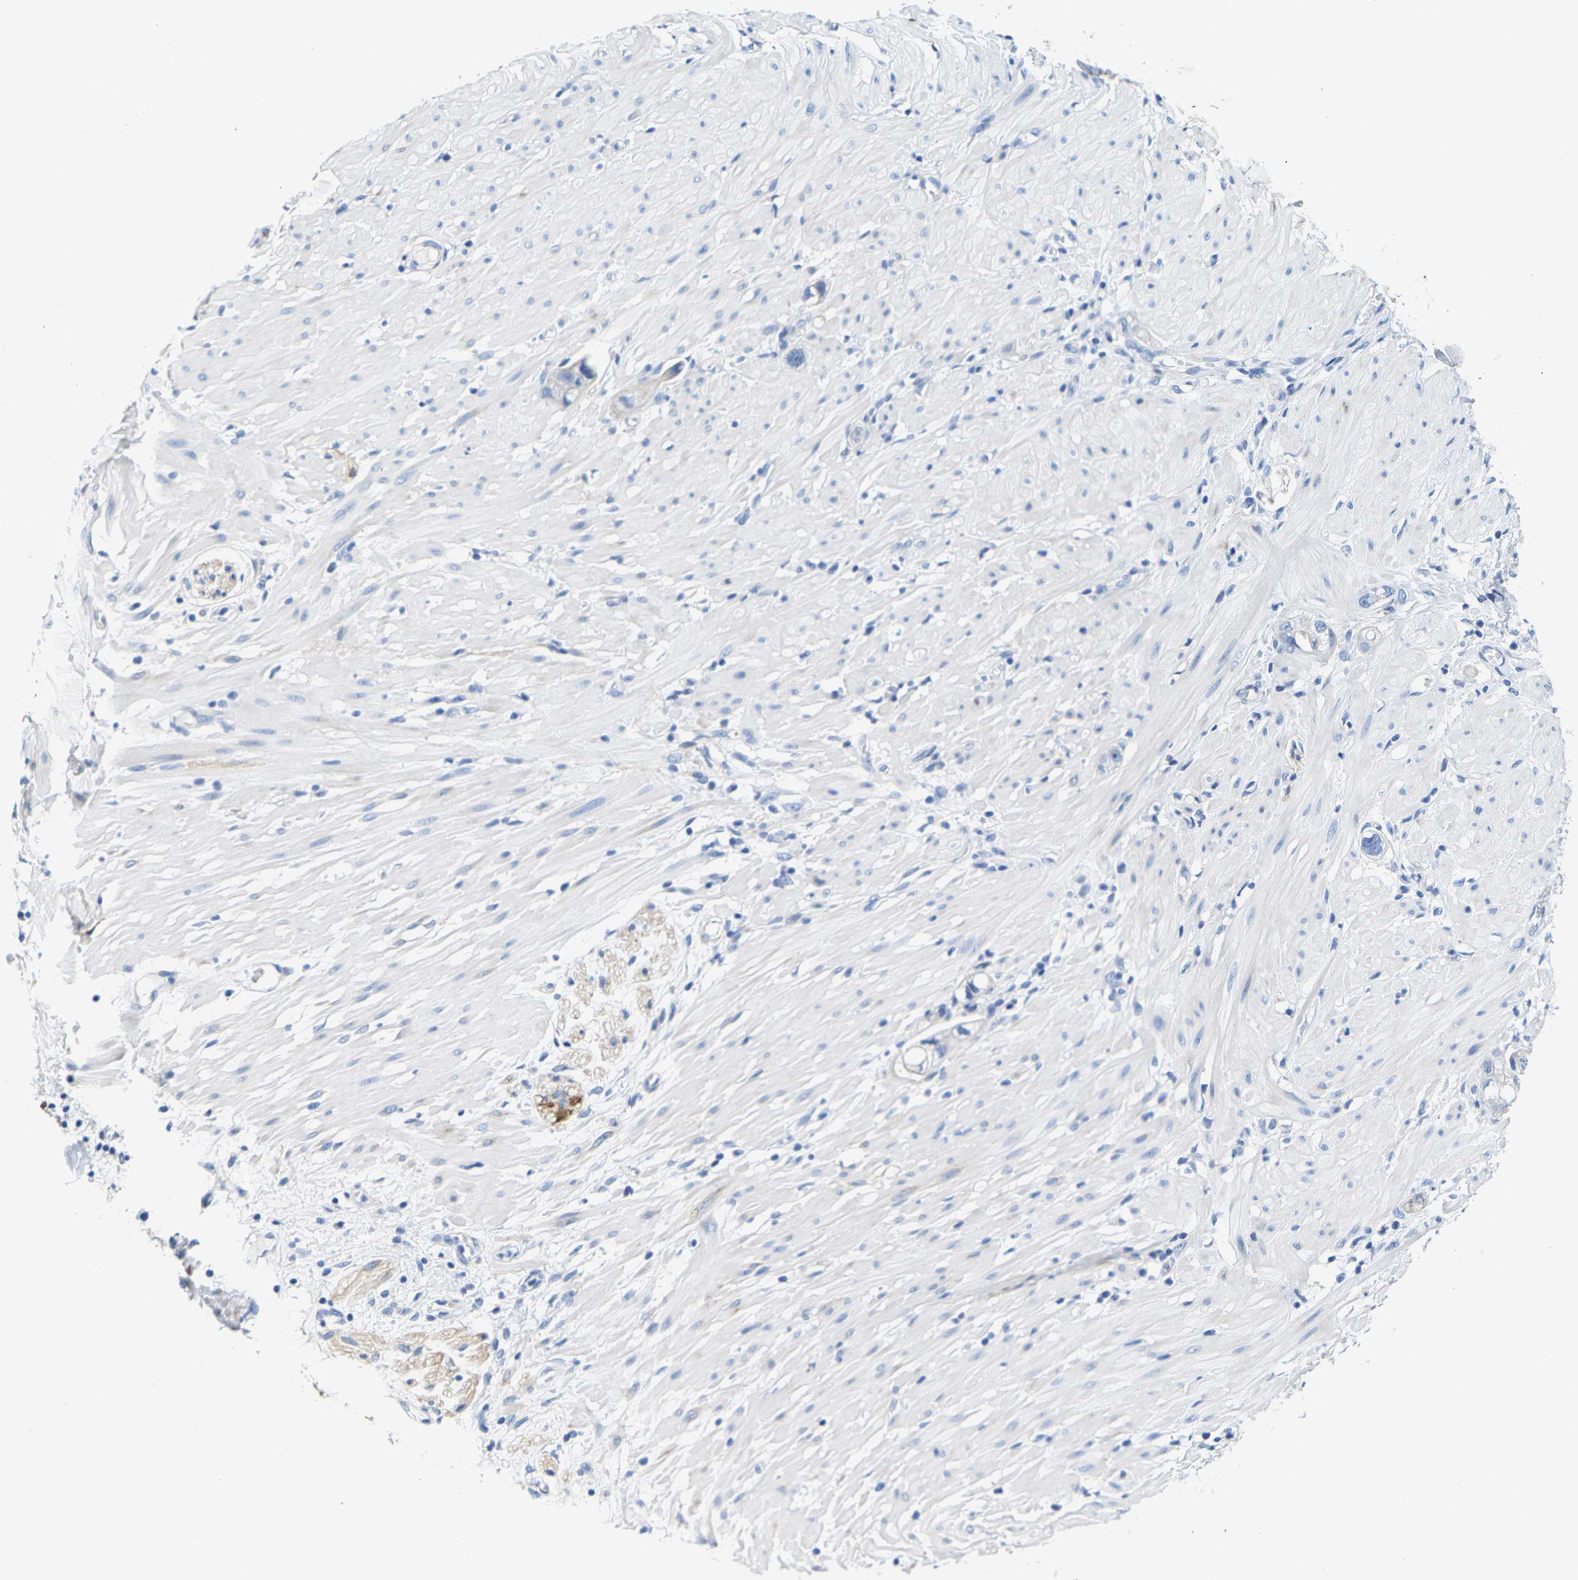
{"staining": {"intensity": "negative", "quantity": "none", "location": "none"}, "tissue": "stomach cancer", "cell_type": "Tumor cells", "image_type": "cancer", "snomed": [{"axis": "morphology", "description": "Adenocarcinoma, NOS"}, {"axis": "topography", "description": "Stomach"}, {"axis": "topography", "description": "Stomach, lower"}], "caption": "Tumor cells are negative for protein expression in human stomach cancer (adenocarcinoma).", "gene": "DSCAM", "patient": {"sex": "female", "age": 48}}